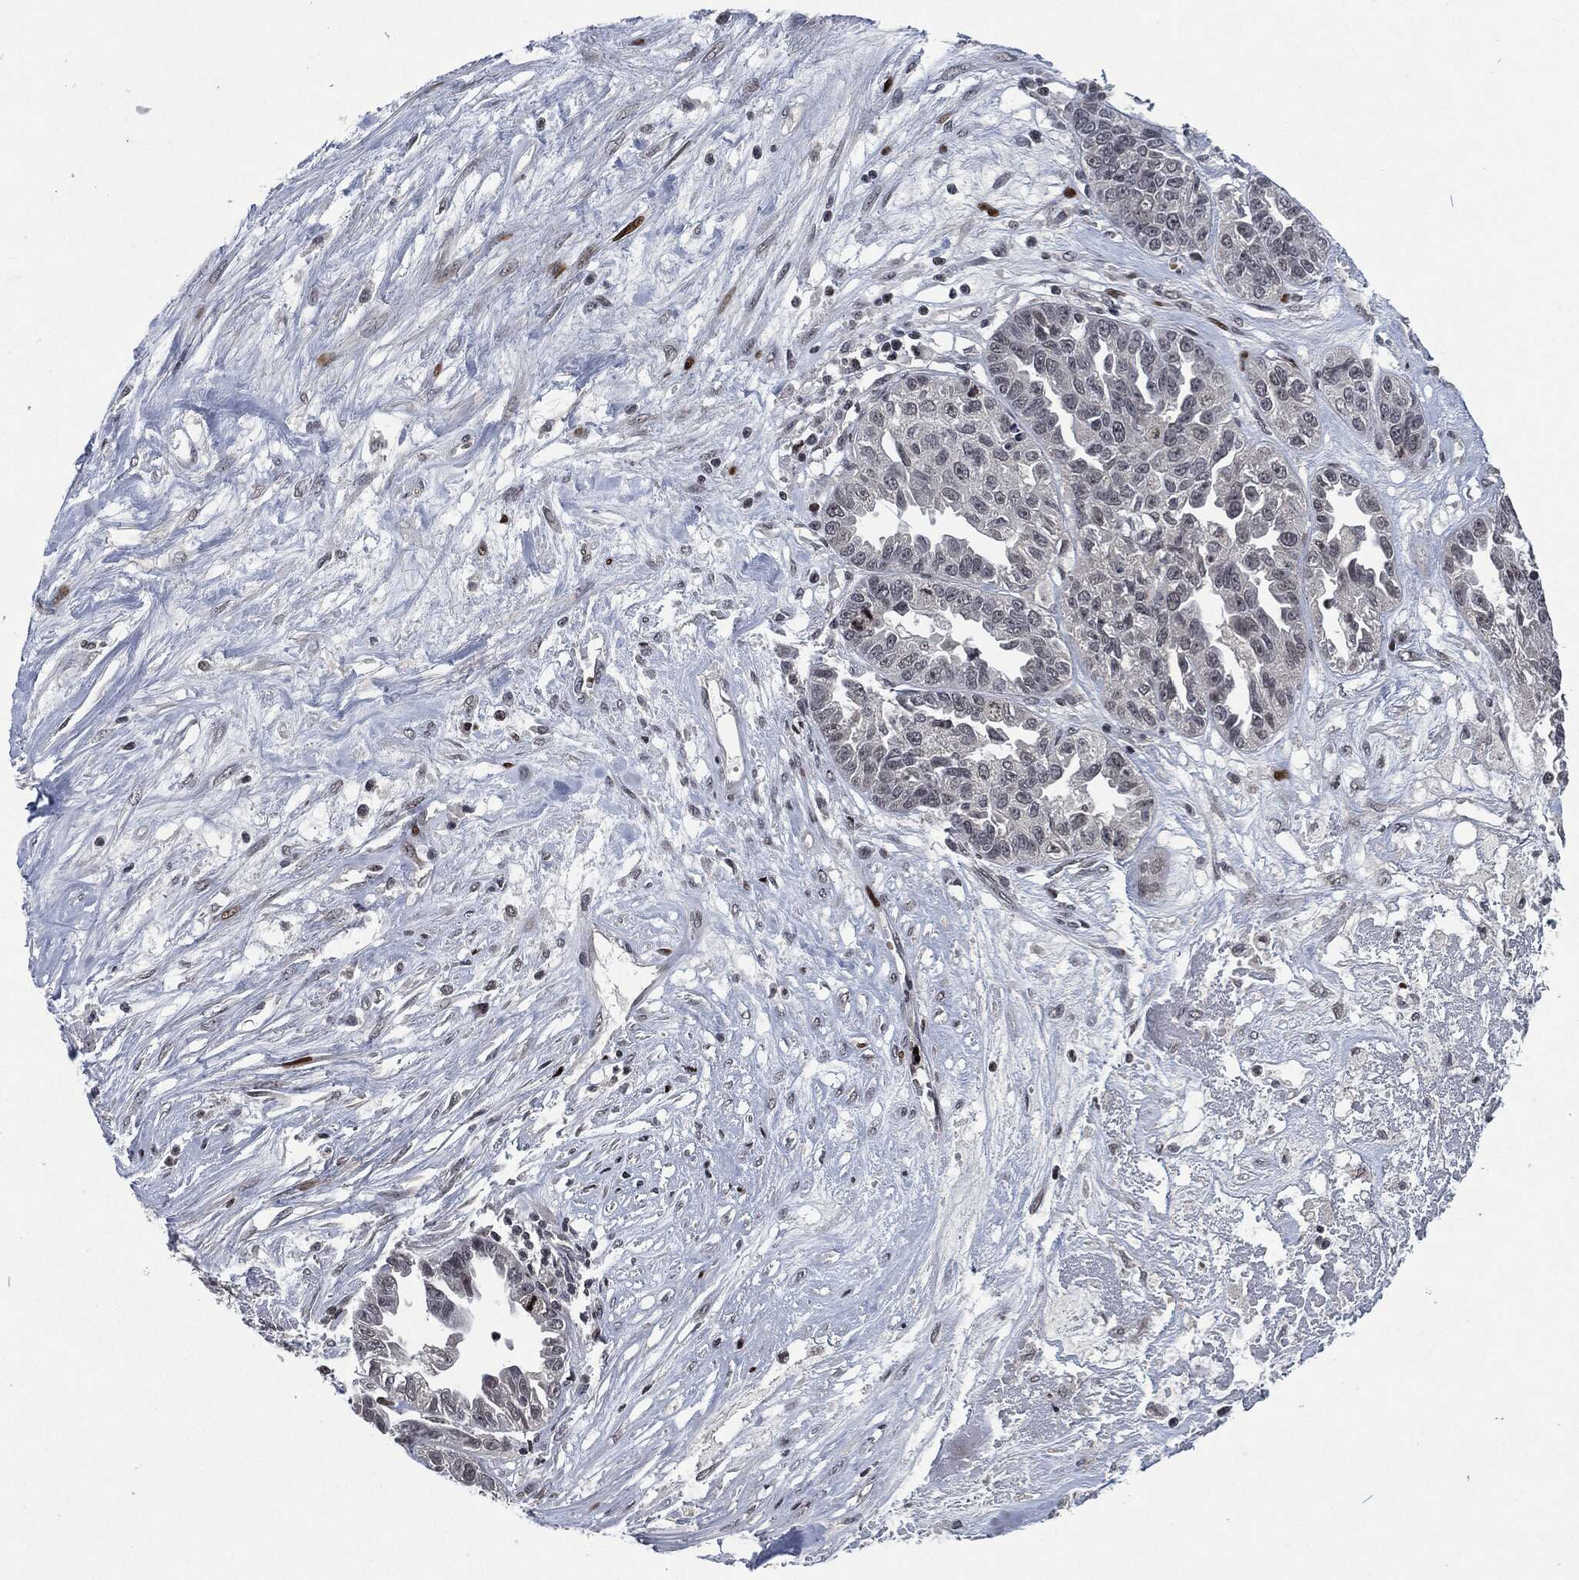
{"staining": {"intensity": "negative", "quantity": "none", "location": "none"}, "tissue": "ovarian cancer", "cell_type": "Tumor cells", "image_type": "cancer", "snomed": [{"axis": "morphology", "description": "Cystadenocarcinoma, serous, NOS"}, {"axis": "topography", "description": "Ovary"}], "caption": "Immunohistochemical staining of human ovarian cancer (serous cystadenocarcinoma) demonstrates no significant expression in tumor cells.", "gene": "EGFR", "patient": {"sex": "female", "age": 87}}